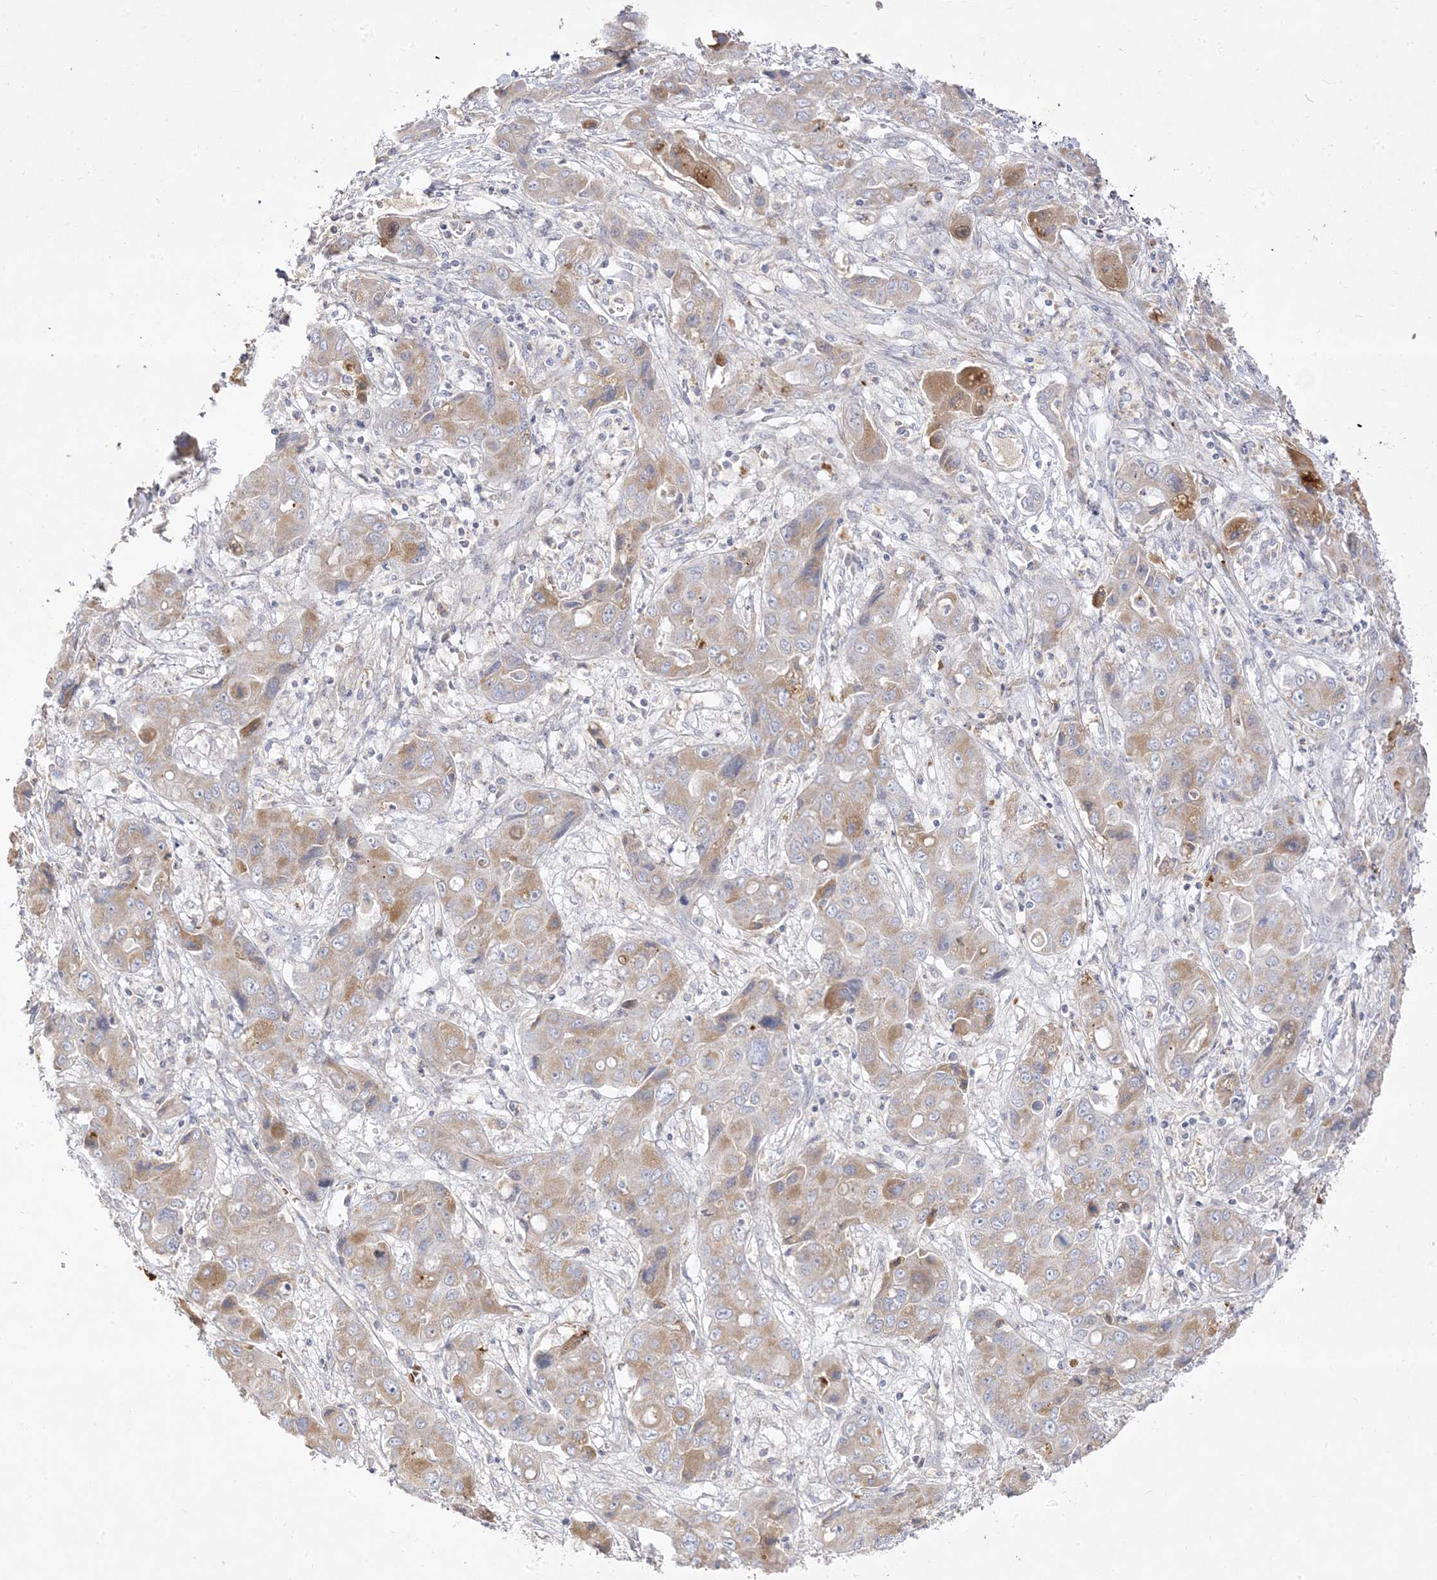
{"staining": {"intensity": "moderate", "quantity": "25%-75%", "location": "cytoplasmic/membranous"}, "tissue": "liver cancer", "cell_type": "Tumor cells", "image_type": "cancer", "snomed": [{"axis": "morphology", "description": "Cholangiocarcinoma"}, {"axis": "topography", "description": "Liver"}], "caption": "There is medium levels of moderate cytoplasmic/membranous staining in tumor cells of liver cholangiocarcinoma, as demonstrated by immunohistochemical staining (brown color).", "gene": "TRANK1", "patient": {"sex": "male", "age": 67}}